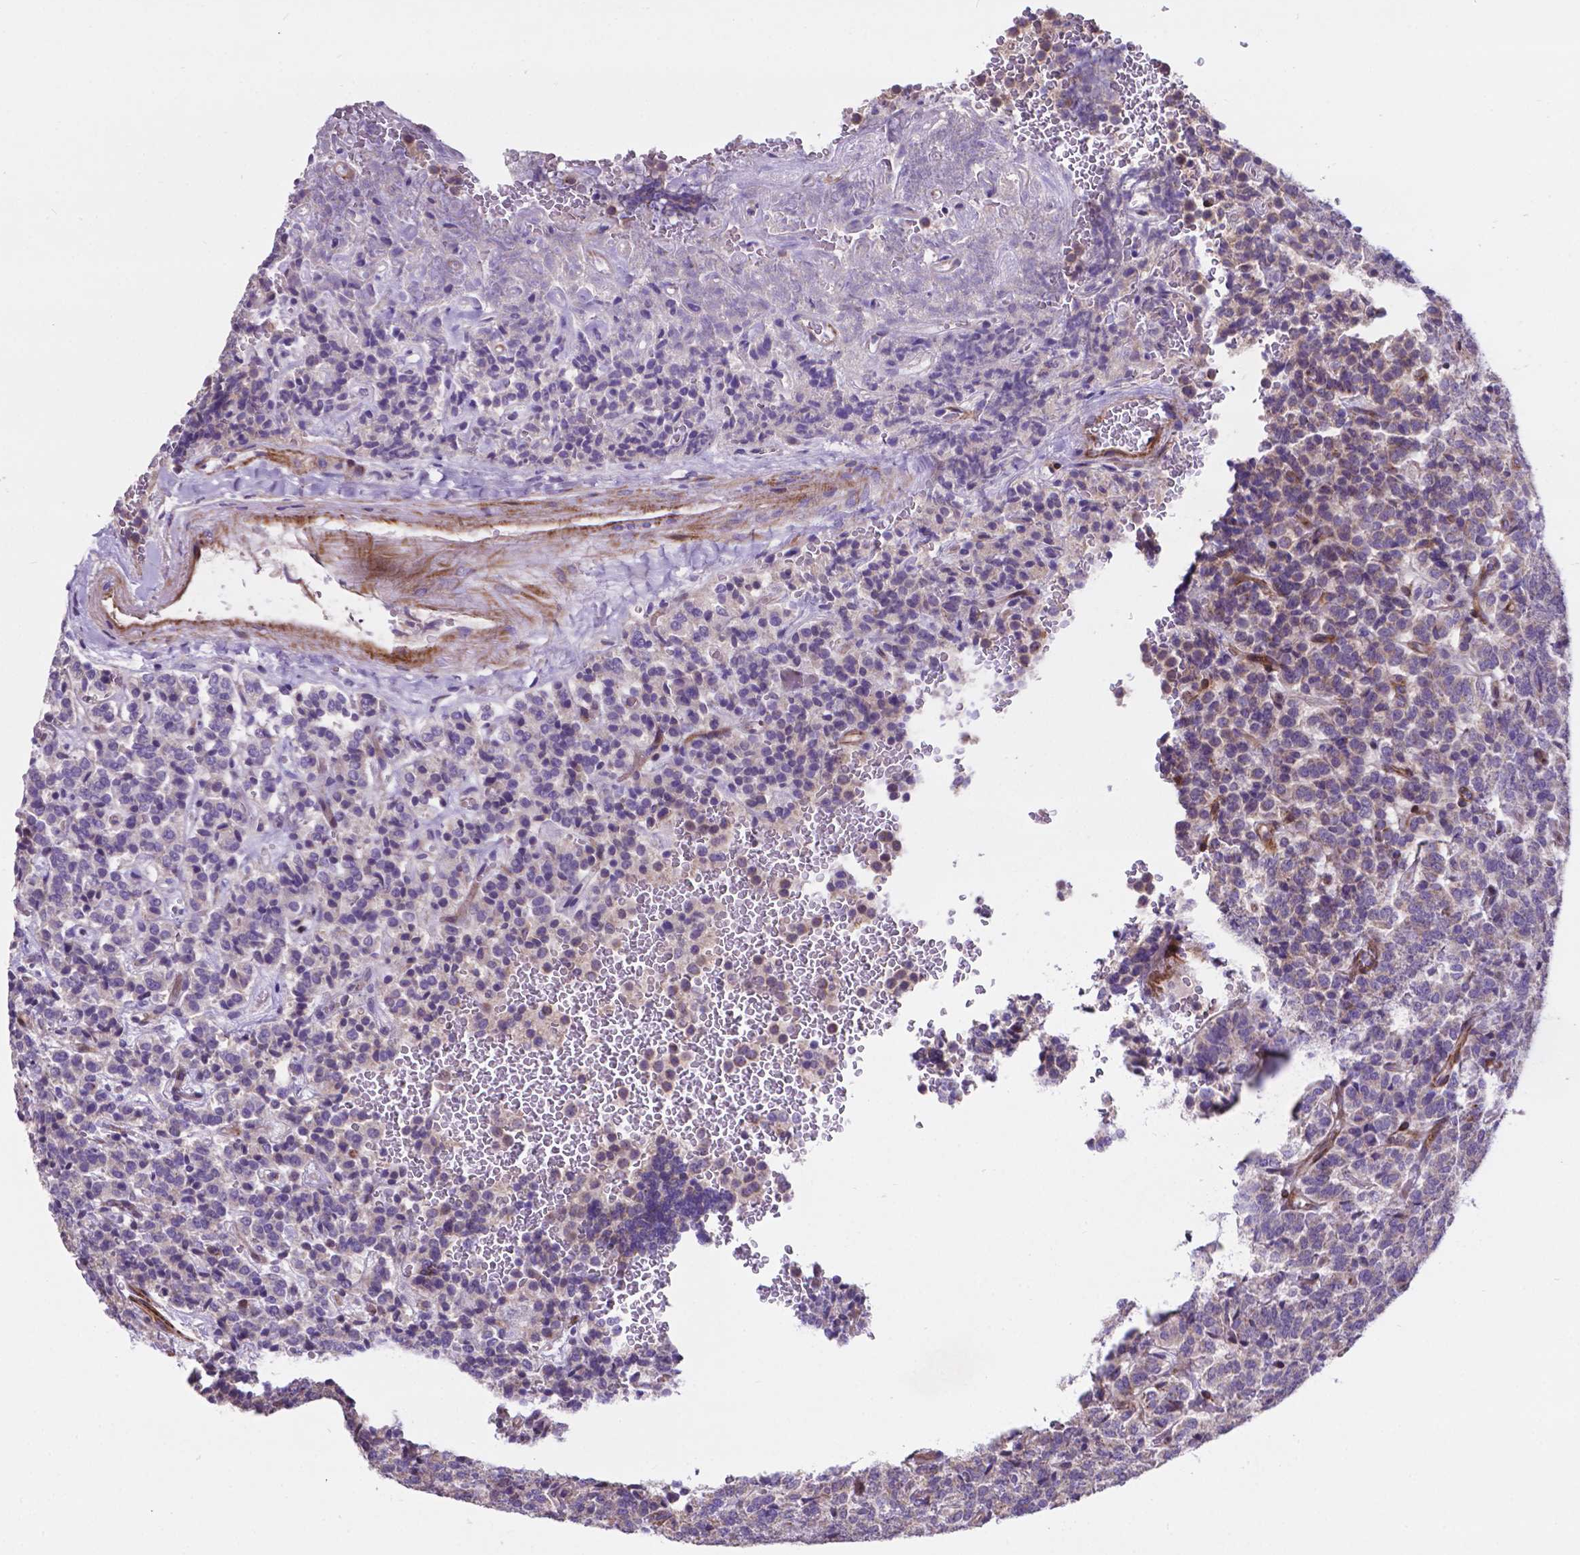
{"staining": {"intensity": "negative", "quantity": "none", "location": "none"}, "tissue": "carcinoid", "cell_type": "Tumor cells", "image_type": "cancer", "snomed": [{"axis": "morphology", "description": "Carcinoid, malignant, NOS"}, {"axis": "topography", "description": "Pancreas"}], "caption": "Tumor cells show no significant protein staining in malignant carcinoid.", "gene": "PFKFB4", "patient": {"sex": "male", "age": 36}}